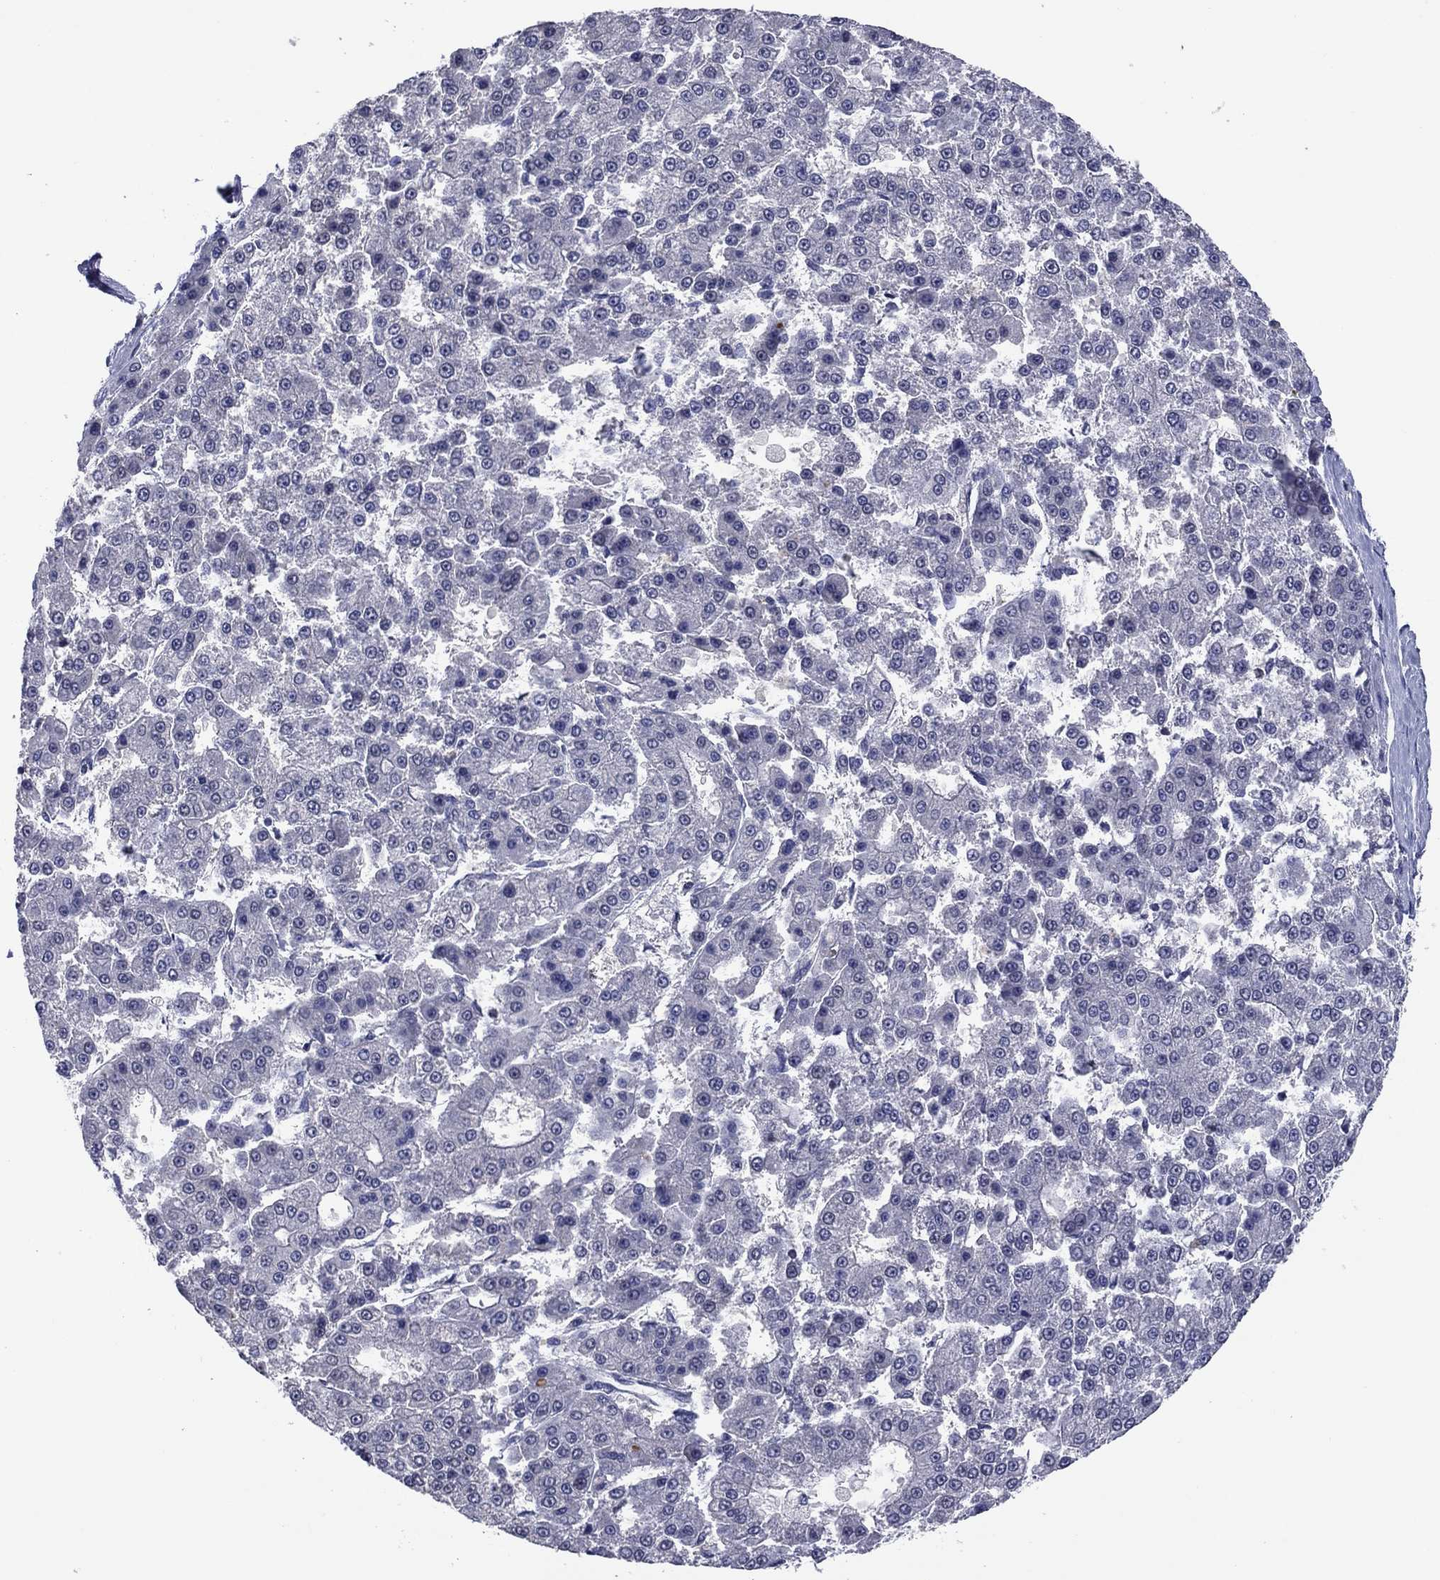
{"staining": {"intensity": "negative", "quantity": "none", "location": "none"}, "tissue": "liver cancer", "cell_type": "Tumor cells", "image_type": "cancer", "snomed": [{"axis": "morphology", "description": "Carcinoma, Hepatocellular, NOS"}, {"axis": "topography", "description": "Liver"}], "caption": "IHC of liver cancer shows no staining in tumor cells.", "gene": "TYMS", "patient": {"sex": "male", "age": 70}}